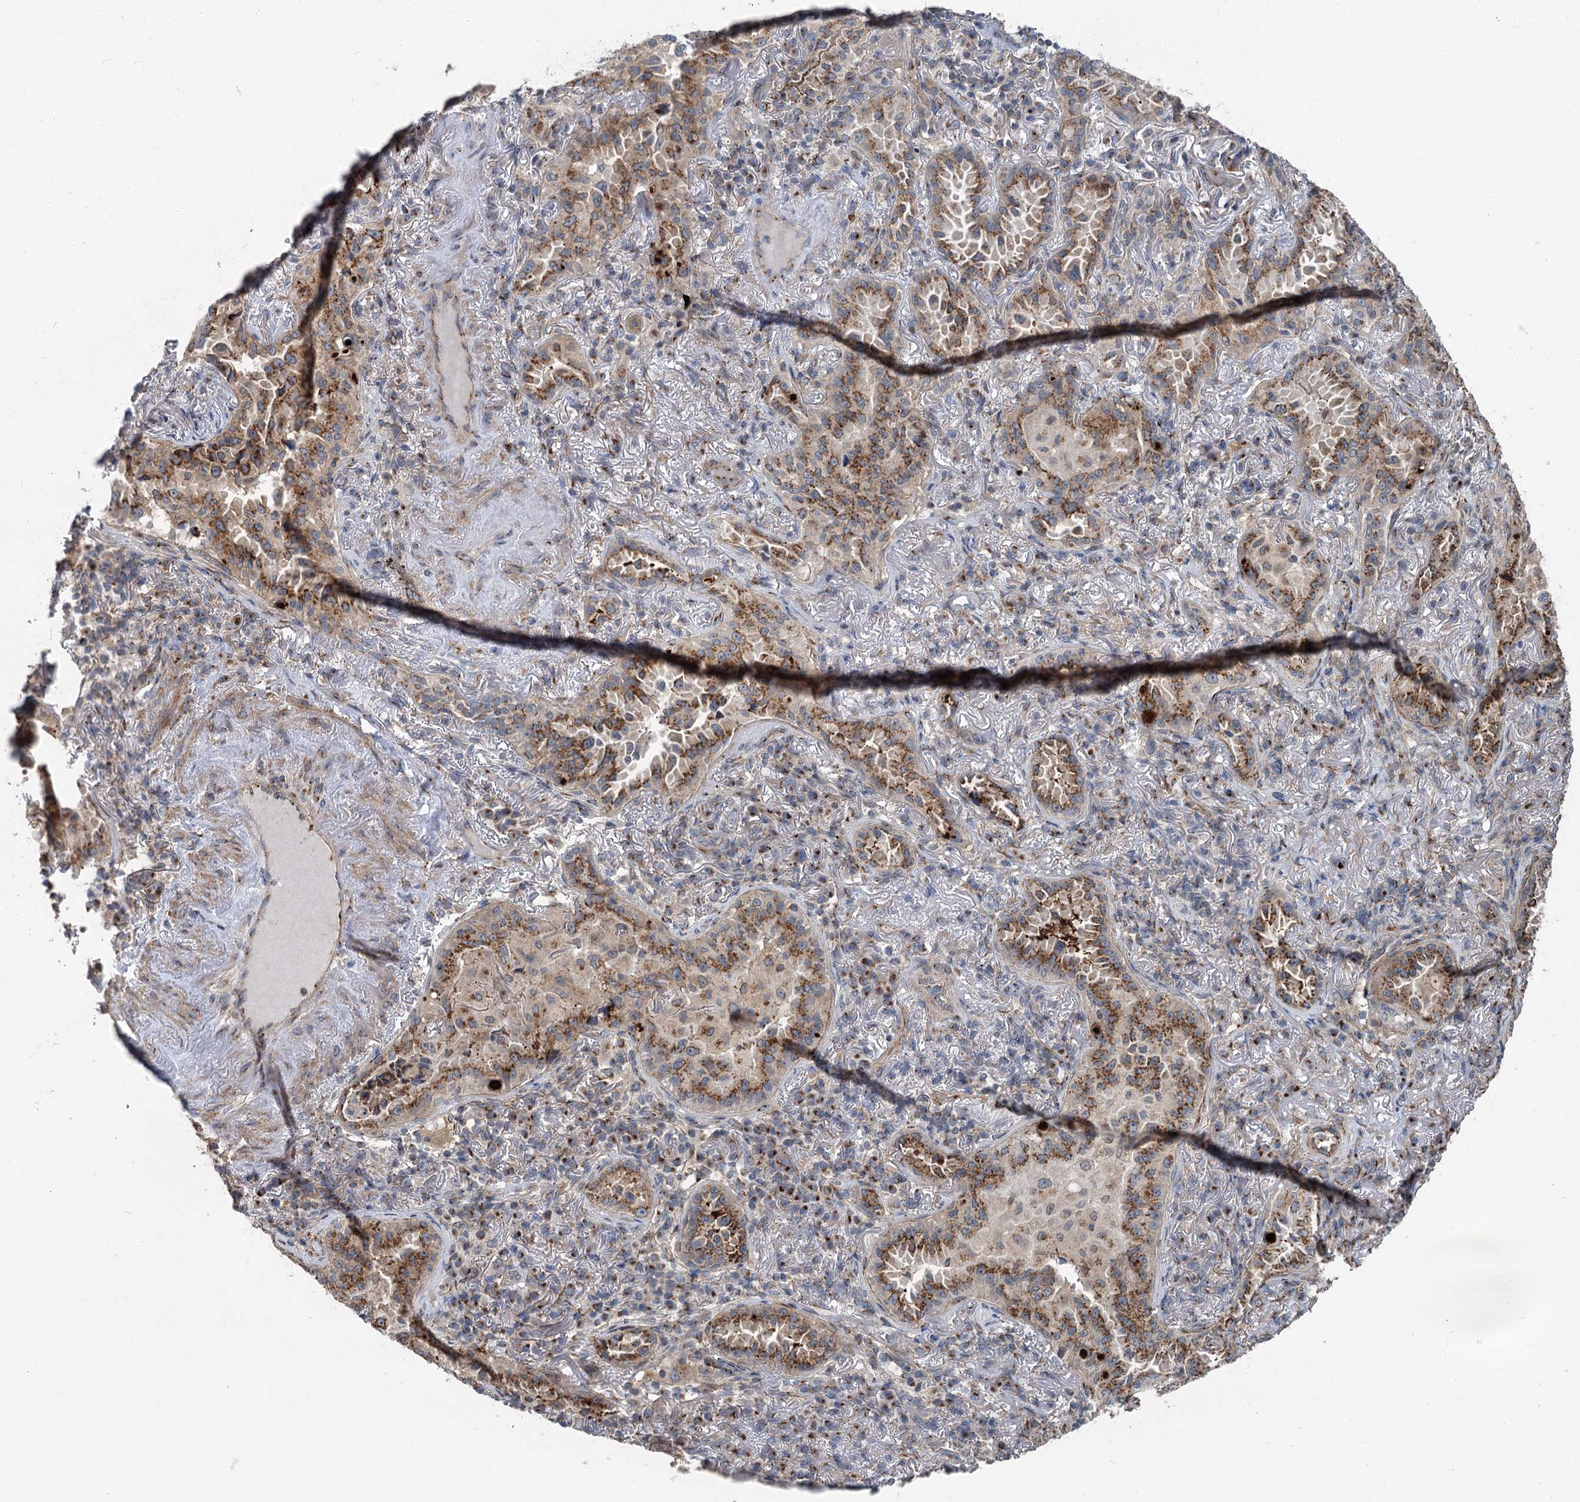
{"staining": {"intensity": "moderate", "quantity": ">75%", "location": "cytoplasmic/membranous"}, "tissue": "lung cancer", "cell_type": "Tumor cells", "image_type": "cancer", "snomed": [{"axis": "morphology", "description": "Adenocarcinoma, NOS"}, {"axis": "topography", "description": "Lung"}], "caption": "Immunohistochemical staining of lung adenocarcinoma reveals medium levels of moderate cytoplasmic/membranous protein positivity in approximately >75% of tumor cells.", "gene": "ITIH5", "patient": {"sex": "female", "age": 69}}